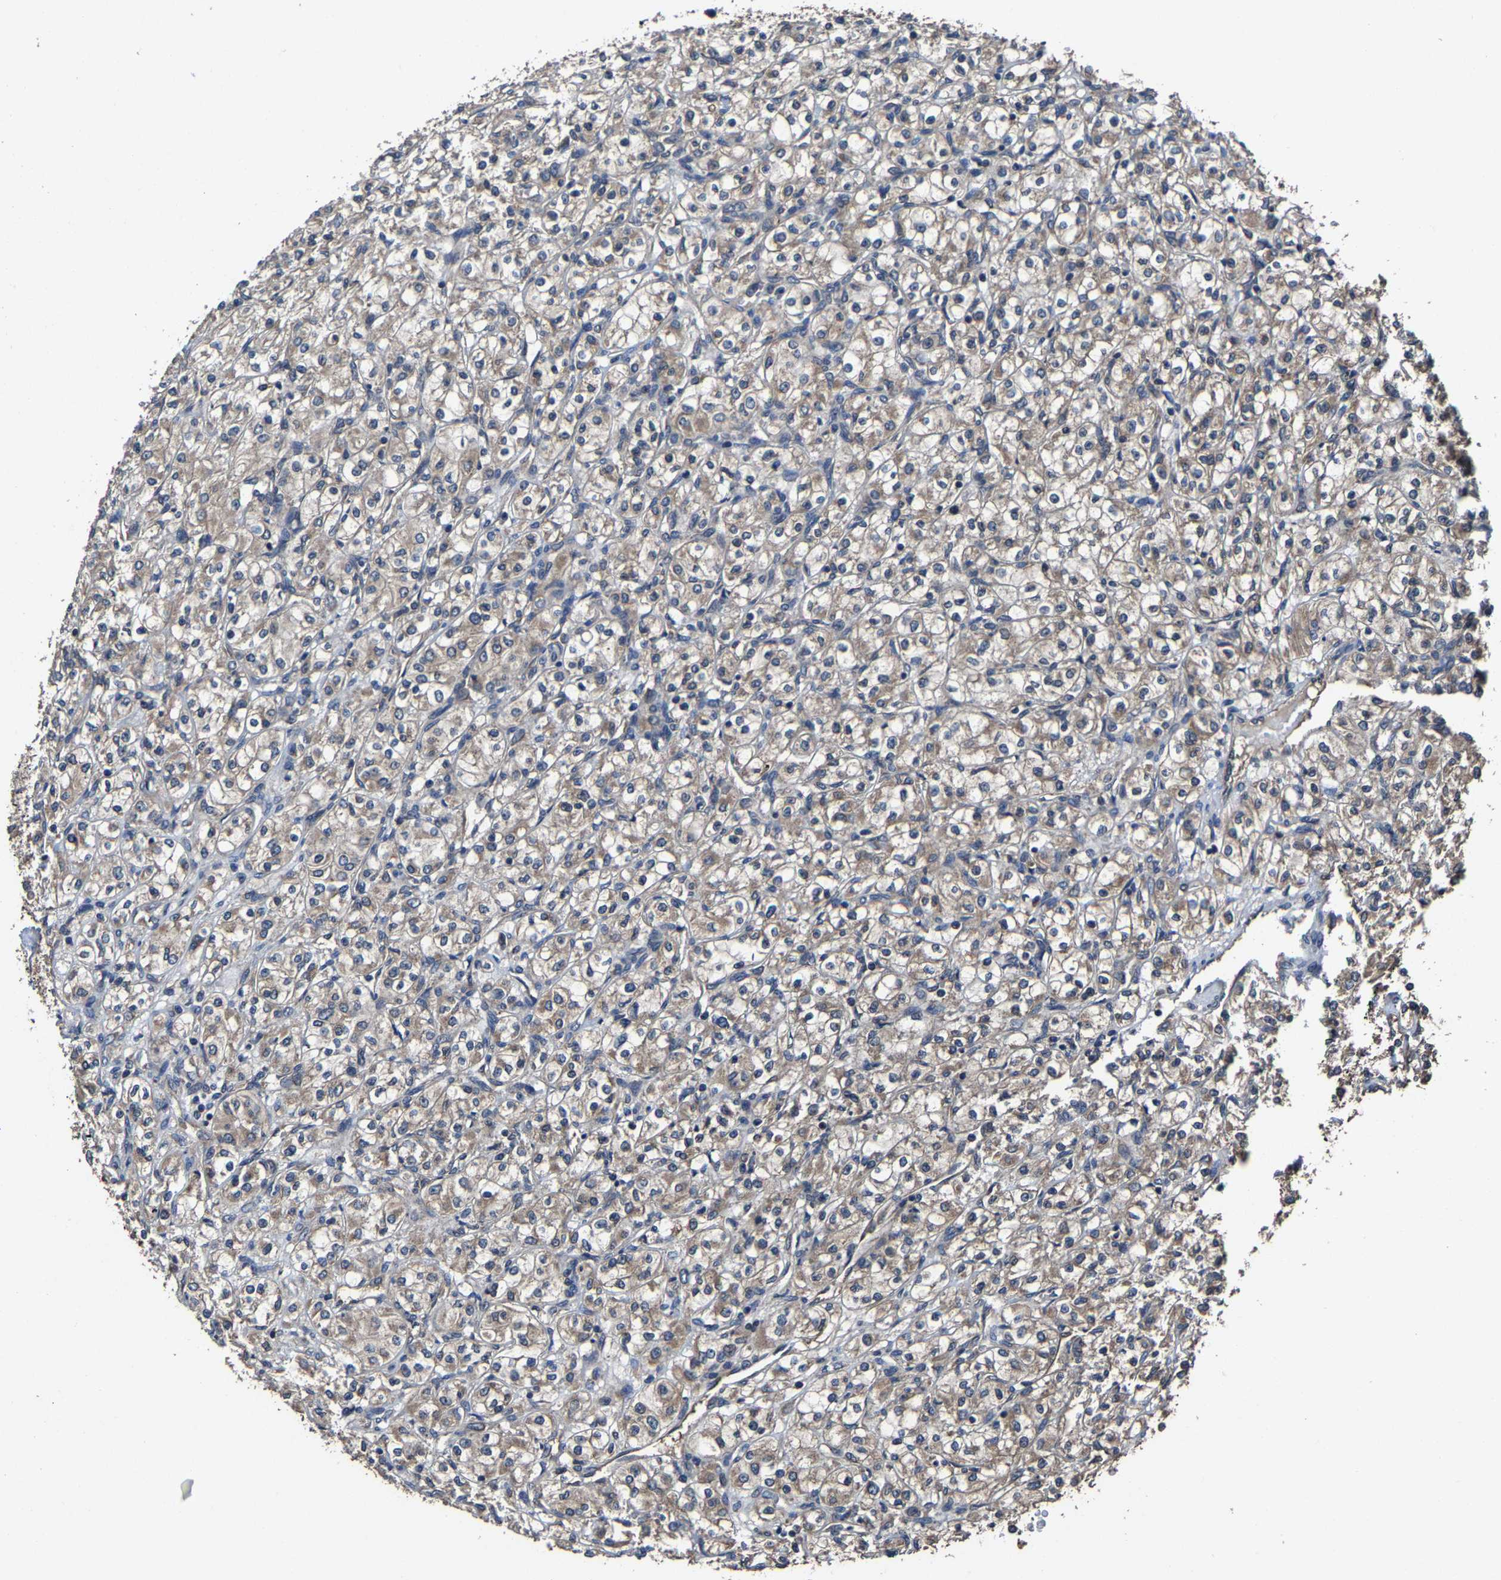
{"staining": {"intensity": "weak", "quantity": "25%-75%", "location": "cytoplasmic/membranous"}, "tissue": "renal cancer", "cell_type": "Tumor cells", "image_type": "cancer", "snomed": [{"axis": "morphology", "description": "Adenocarcinoma, NOS"}, {"axis": "topography", "description": "Kidney"}], "caption": "A brown stain highlights weak cytoplasmic/membranous expression of a protein in human renal cancer tumor cells. Immunohistochemistry (ihc) stains the protein in brown and the nuclei are stained blue.", "gene": "EBAG9", "patient": {"sex": "male", "age": 77}}